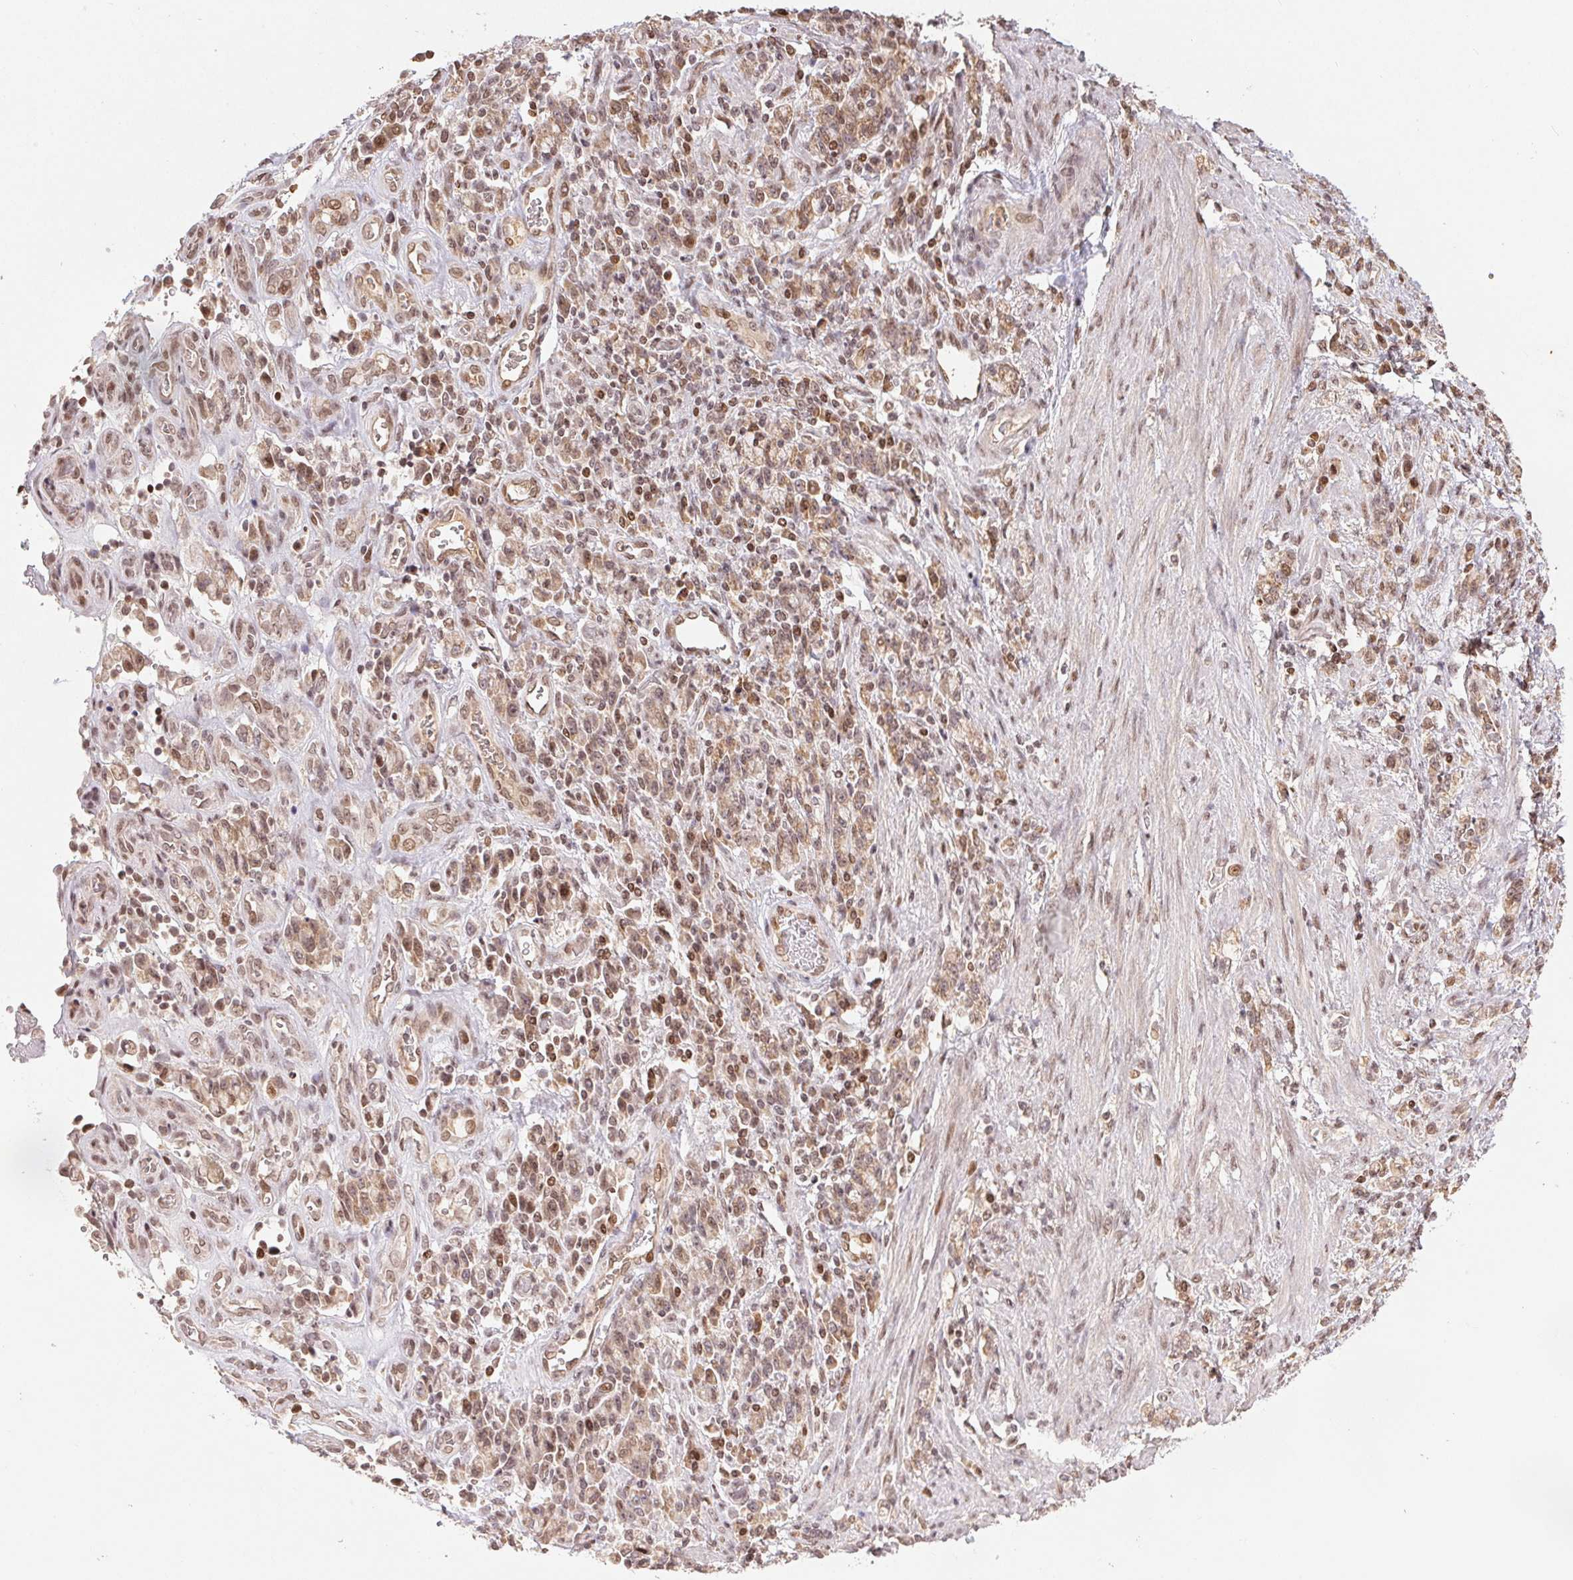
{"staining": {"intensity": "moderate", "quantity": ">75%", "location": "nuclear"}, "tissue": "stomach cancer", "cell_type": "Tumor cells", "image_type": "cancer", "snomed": [{"axis": "morphology", "description": "Adenocarcinoma, NOS"}, {"axis": "topography", "description": "Stomach"}], "caption": "Immunohistochemical staining of stomach cancer (adenocarcinoma) reveals moderate nuclear protein expression in approximately >75% of tumor cells. Immunohistochemistry stains the protein of interest in brown and the nuclei are stained blue.", "gene": "MAPKAPK2", "patient": {"sex": "male", "age": 77}}